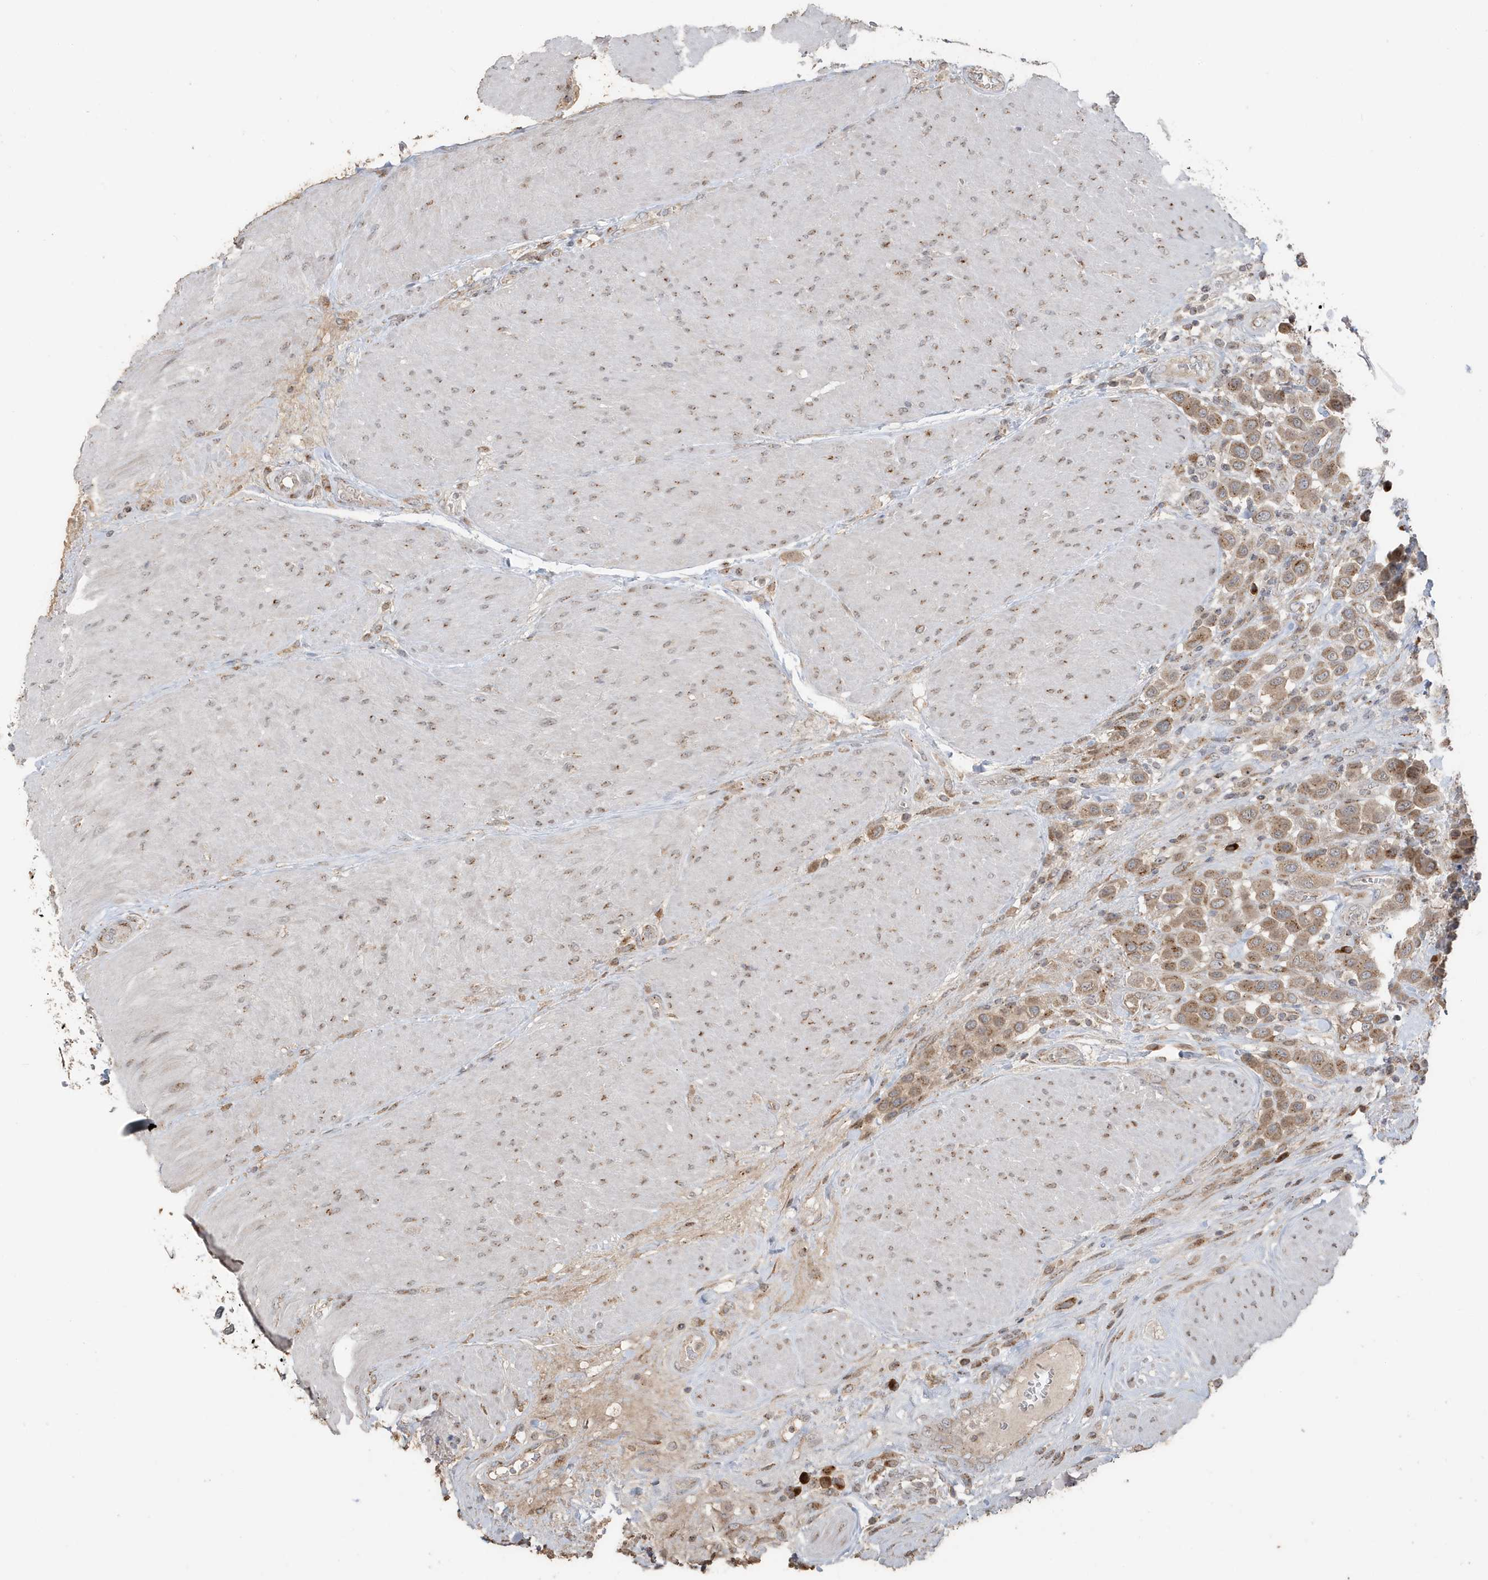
{"staining": {"intensity": "moderate", "quantity": ">75%", "location": "cytoplasmic/membranous"}, "tissue": "urothelial cancer", "cell_type": "Tumor cells", "image_type": "cancer", "snomed": [{"axis": "morphology", "description": "Urothelial carcinoma, High grade"}, {"axis": "topography", "description": "Urinary bladder"}], "caption": "This photomicrograph reveals immunohistochemistry staining of urothelial cancer, with medium moderate cytoplasmic/membranous positivity in approximately >75% of tumor cells.", "gene": "RER1", "patient": {"sex": "male", "age": 50}}